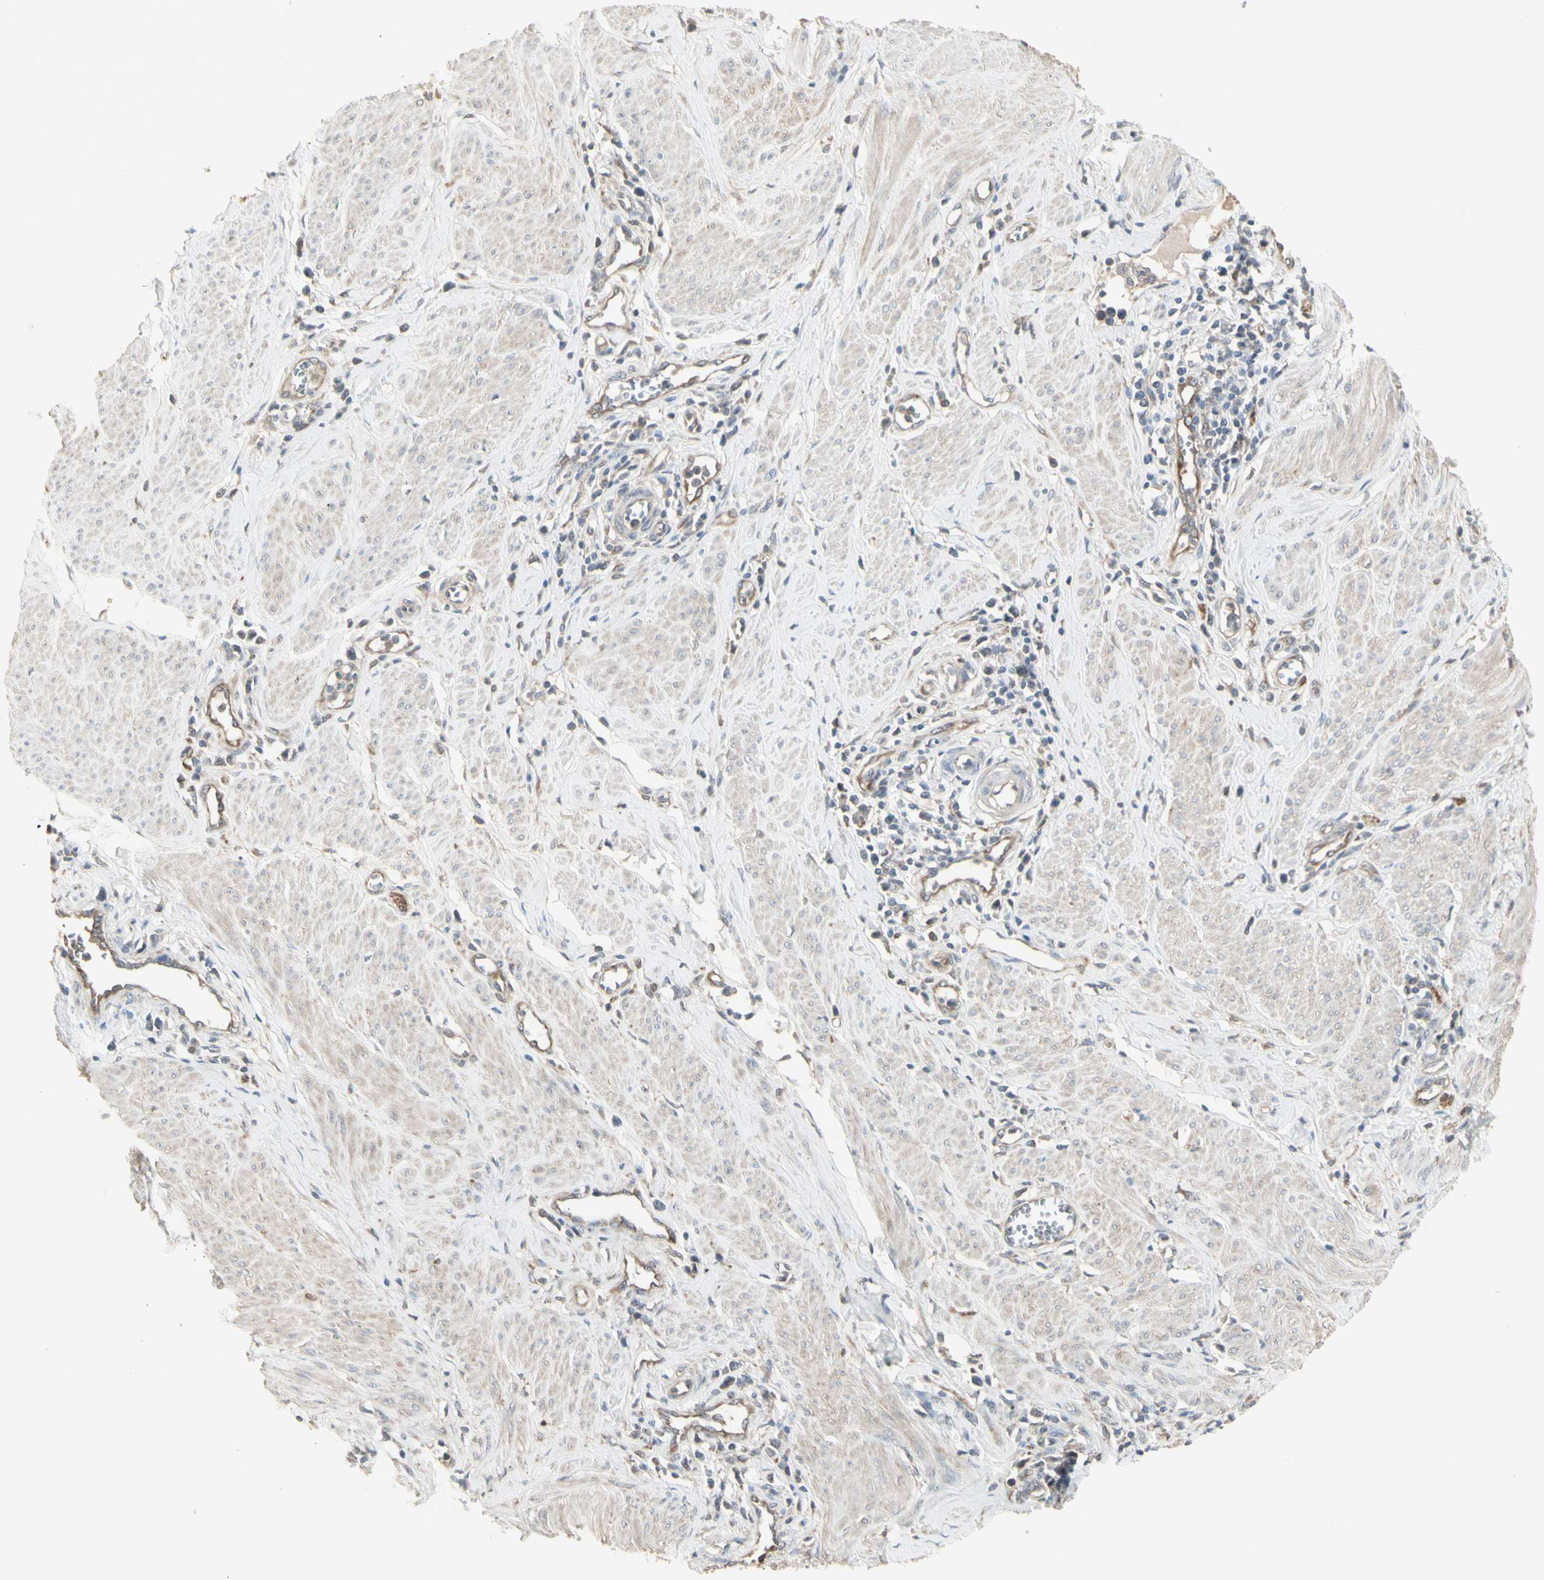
{"staining": {"intensity": "moderate", "quantity": ">75%", "location": "cytoplasmic/membranous"}, "tissue": "cervical cancer", "cell_type": "Tumor cells", "image_type": "cancer", "snomed": [{"axis": "morphology", "description": "Normal tissue, NOS"}, {"axis": "morphology", "description": "Squamous cell carcinoma, NOS"}, {"axis": "topography", "description": "Cervix"}], "caption": "Protein expression analysis of cervical squamous cell carcinoma displays moderate cytoplasmic/membranous staining in about >75% of tumor cells.", "gene": "CHURC1-FNTB", "patient": {"sex": "female", "age": 35}}